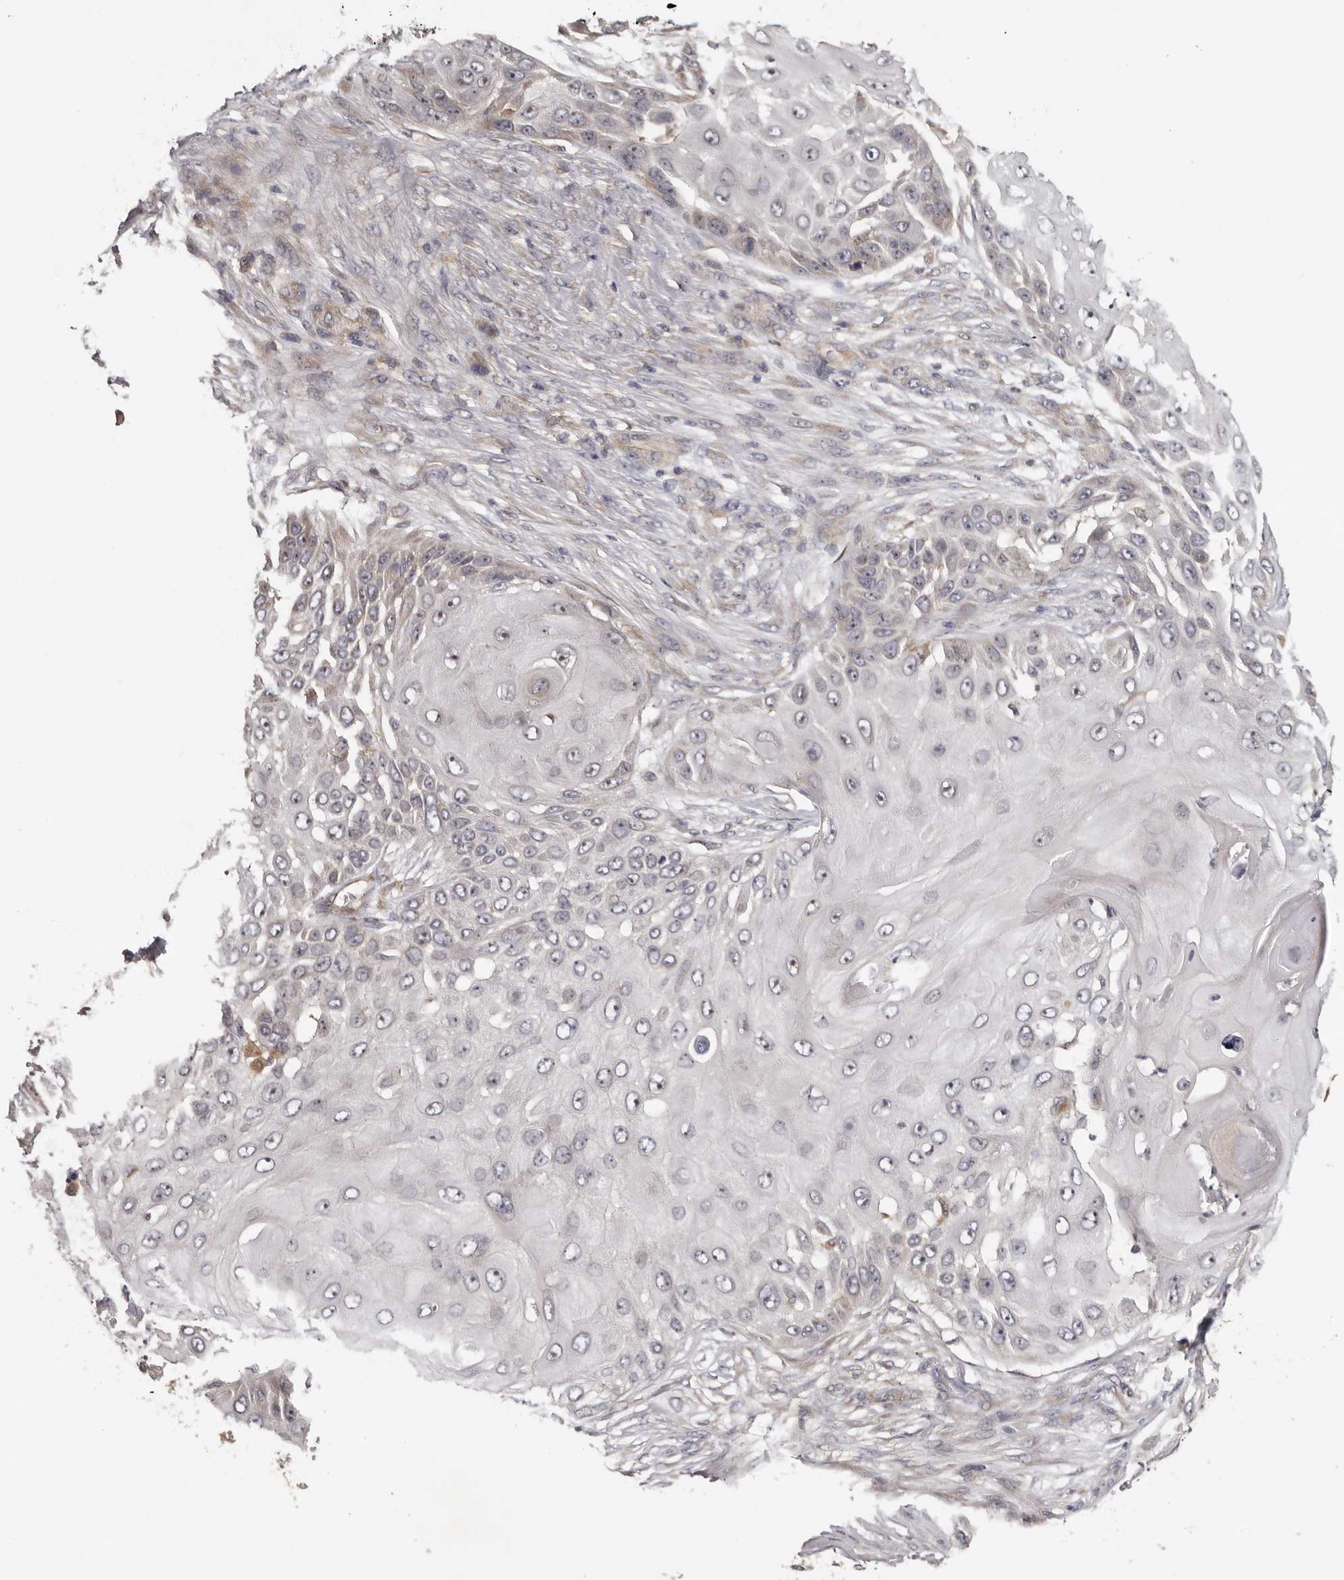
{"staining": {"intensity": "negative", "quantity": "none", "location": "none"}, "tissue": "skin cancer", "cell_type": "Tumor cells", "image_type": "cancer", "snomed": [{"axis": "morphology", "description": "Squamous cell carcinoma, NOS"}, {"axis": "topography", "description": "Skin"}], "caption": "This image is of skin cancer (squamous cell carcinoma) stained with immunohistochemistry (IHC) to label a protein in brown with the nuclei are counter-stained blue. There is no expression in tumor cells. (DAB (3,3'-diaminobenzidine) immunohistochemistry (IHC), high magnification).", "gene": "HINT3", "patient": {"sex": "female", "age": 44}}